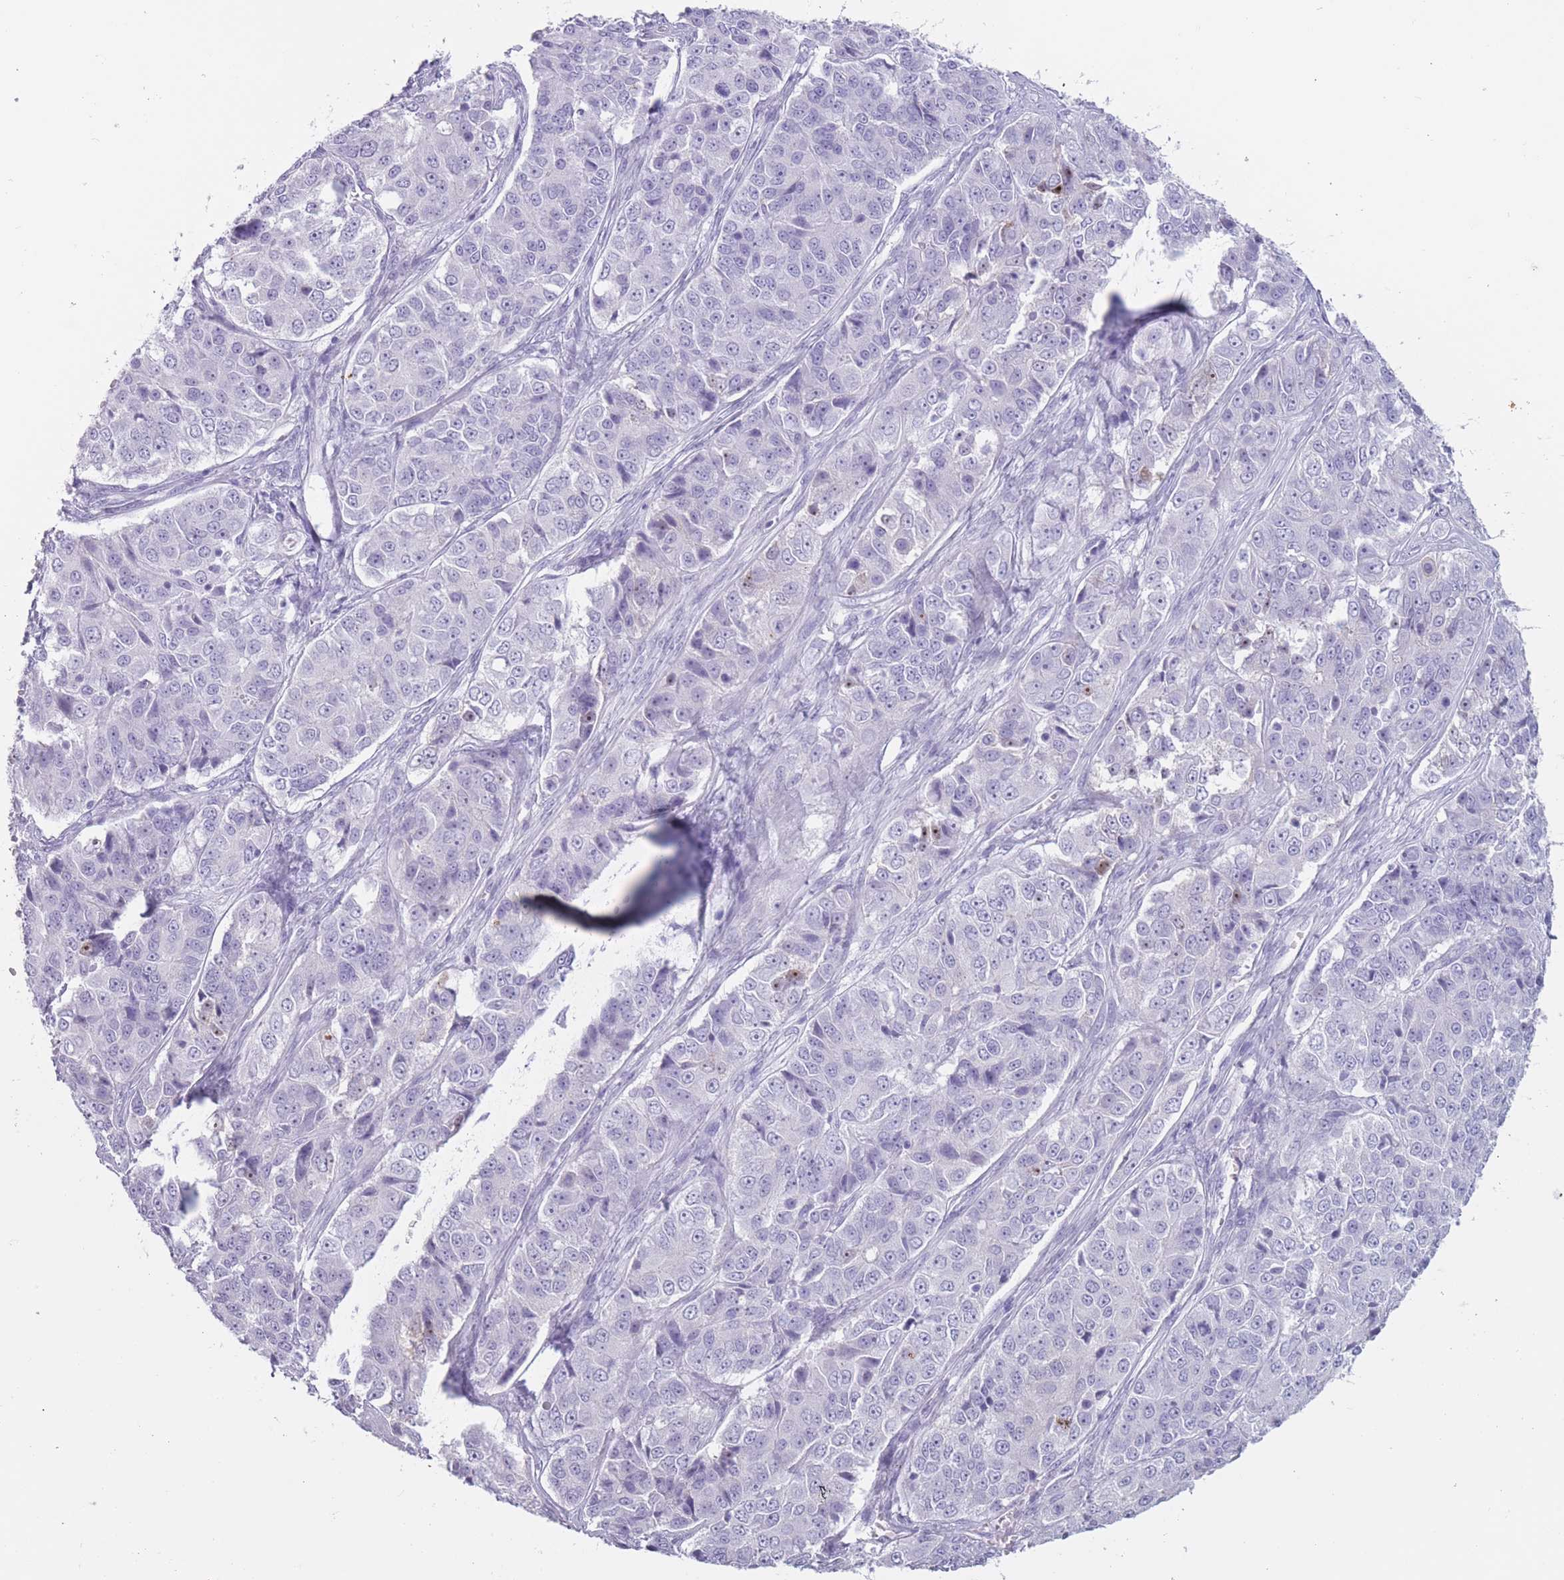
{"staining": {"intensity": "moderate", "quantity": "<25%", "location": "nuclear"}, "tissue": "ovarian cancer", "cell_type": "Tumor cells", "image_type": "cancer", "snomed": [{"axis": "morphology", "description": "Carcinoma, endometroid"}, {"axis": "topography", "description": "Ovary"}], "caption": "Protein staining reveals moderate nuclear positivity in about <25% of tumor cells in ovarian cancer (endometroid carcinoma).", "gene": "PNMA3", "patient": {"sex": "female", "age": 51}}